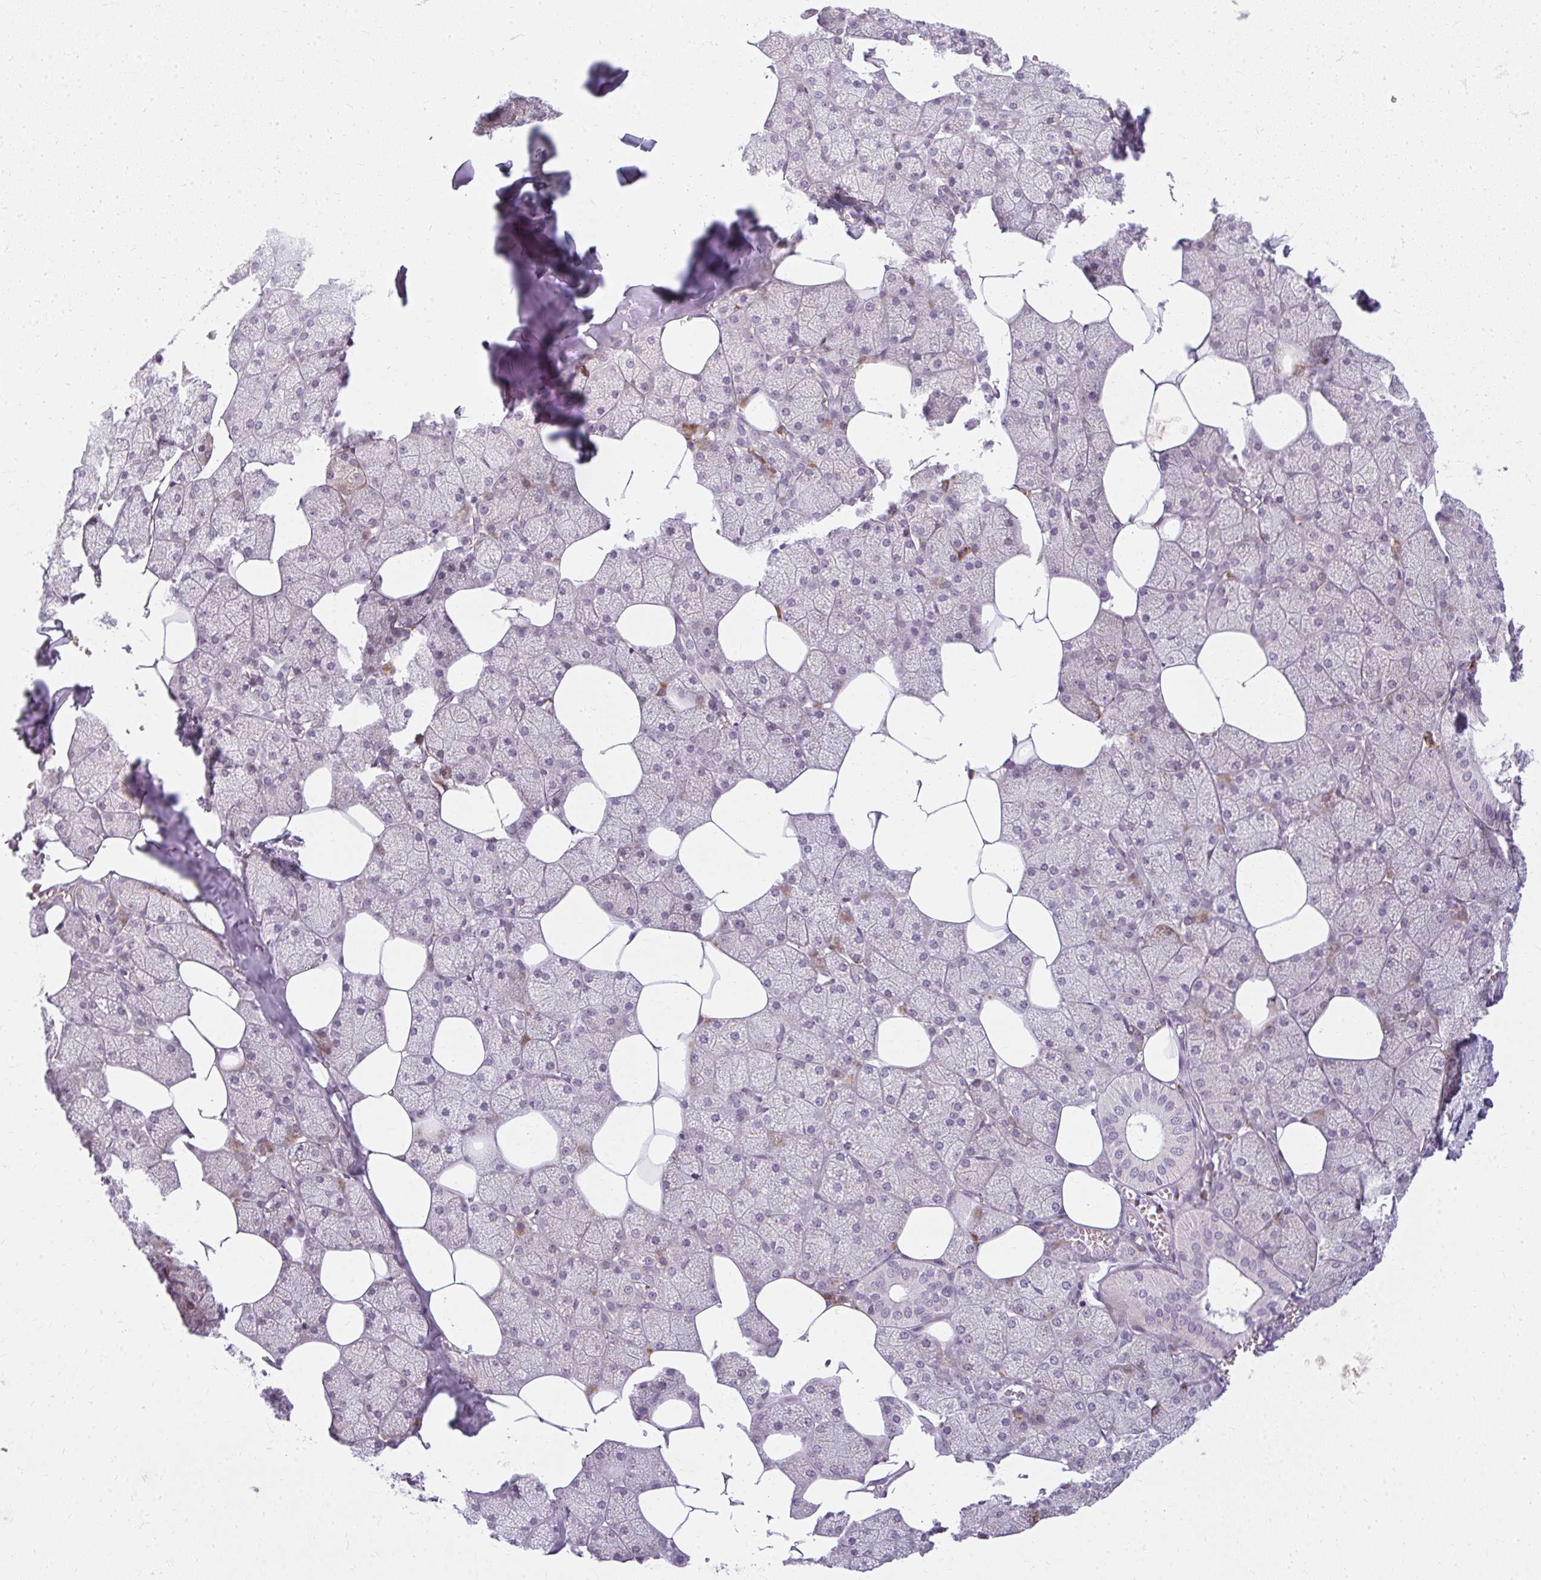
{"staining": {"intensity": "negative", "quantity": "none", "location": "none"}, "tissue": "salivary gland", "cell_type": "Glandular cells", "image_type": "normal", "snomed": [{"axis": "morphology", "description": "Normal tissue, NOS"}, {"axis": "topography", "description": "Salivary gland"}, {"axis": "topography", "description": "Peripheral nerve tissue"}], "caption": "High power microscopy histopathology image of an IHC photomicrograph of normal salivary gland, revealing no significant staining in glandular cells. (DAB (3,3'-diaminobenzidine) immunohistochemistry visualized using brightfield microscopy, high magnification).", "gene": "ZFYVE26", "patient": {"sex": "male", "age": 38}}